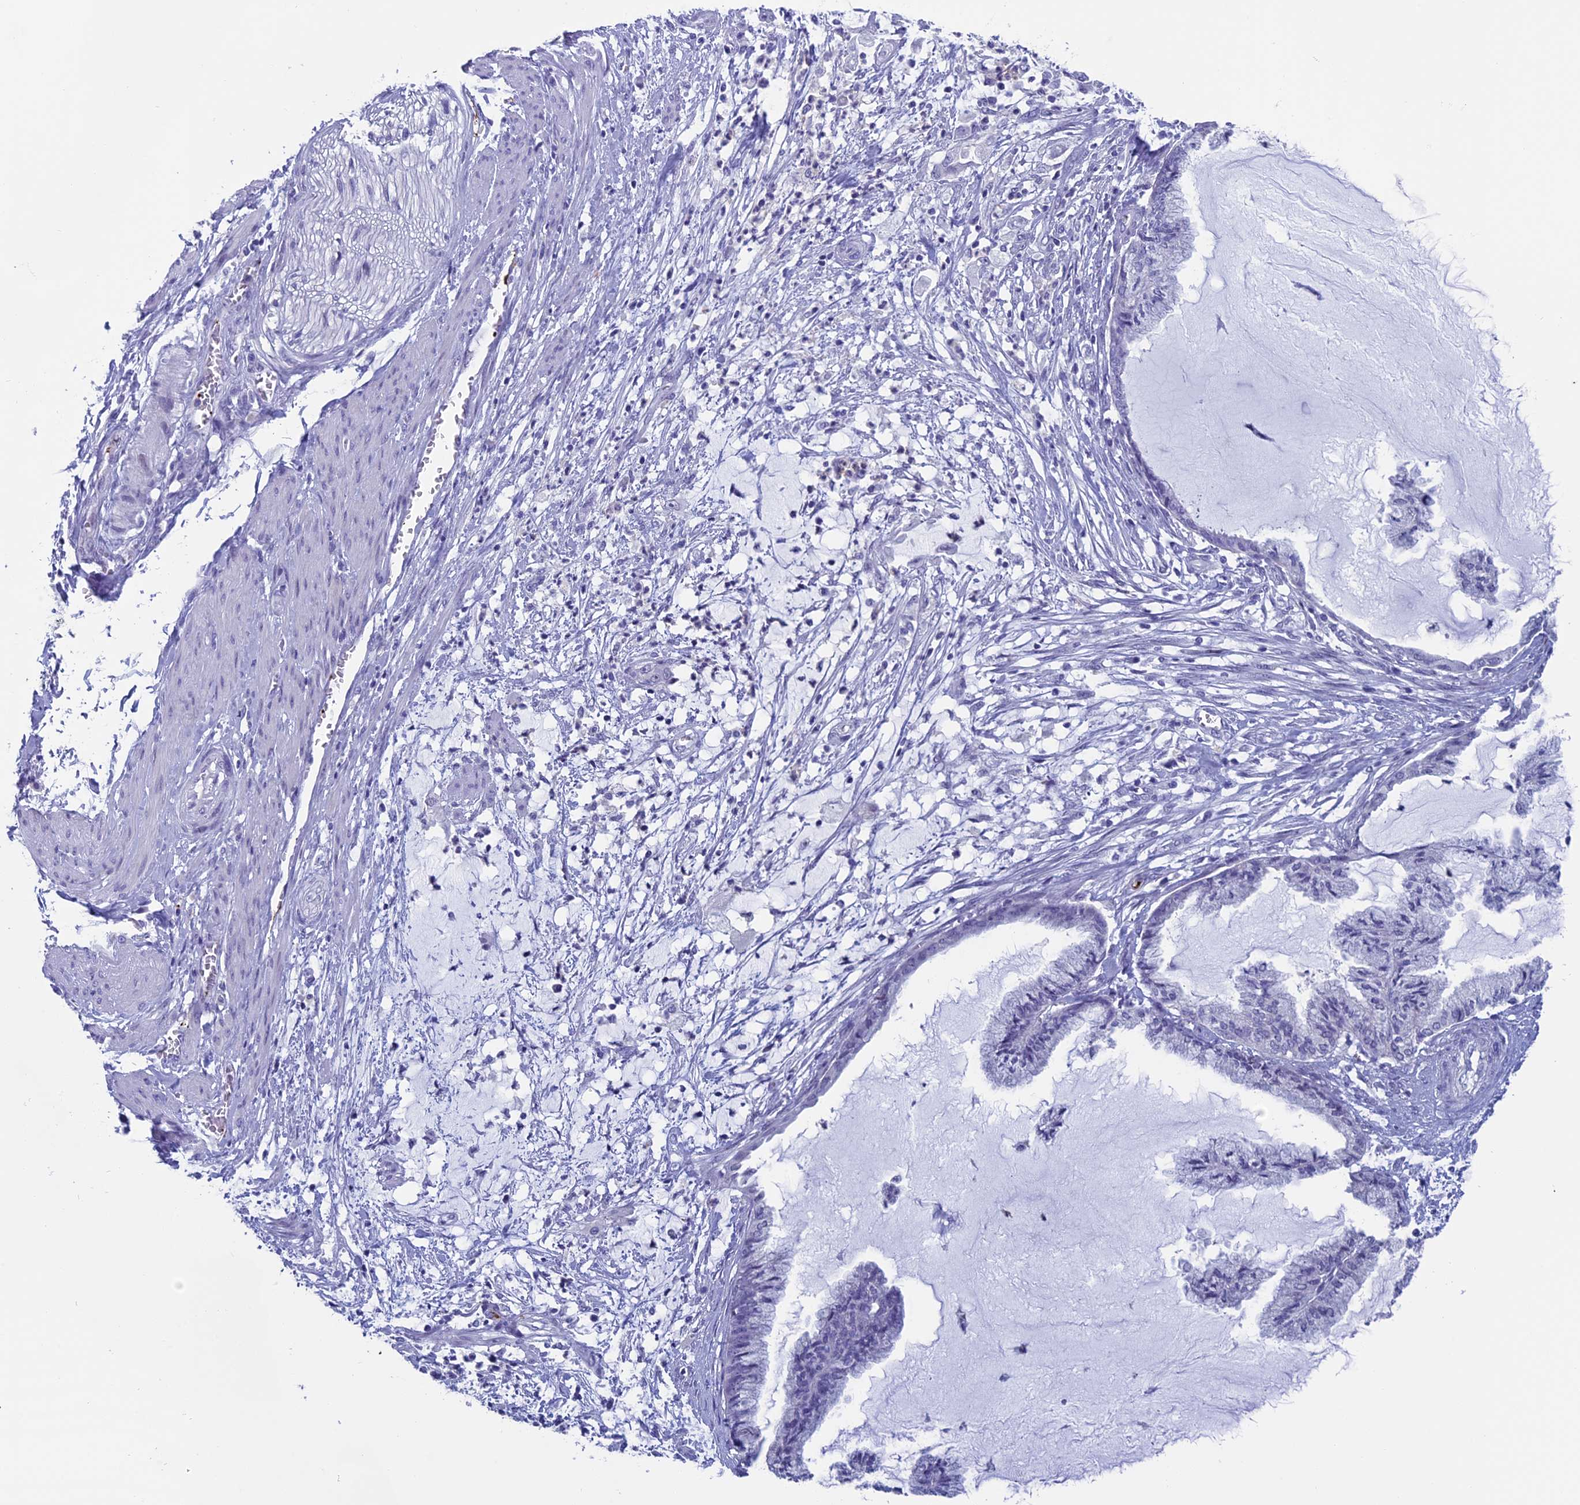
{"staining": {"intensity": "negative", "quantity": "none", "location": "none"}, "tissue": "endometrial cancer", "cell_type": "Tumor cells", "image_type": "cancer", "snomed": [{"axis": "morphology", "description": "Adenocarcinoma, NOS"}, {"axis": "topography", "description": "Endometrium"}], "caption": "IHC of endometrial adenocarcinoma shows no staining in tumor cells.", "gene": "AIFM2", "patient": {"sex": "female", "age": 86}}